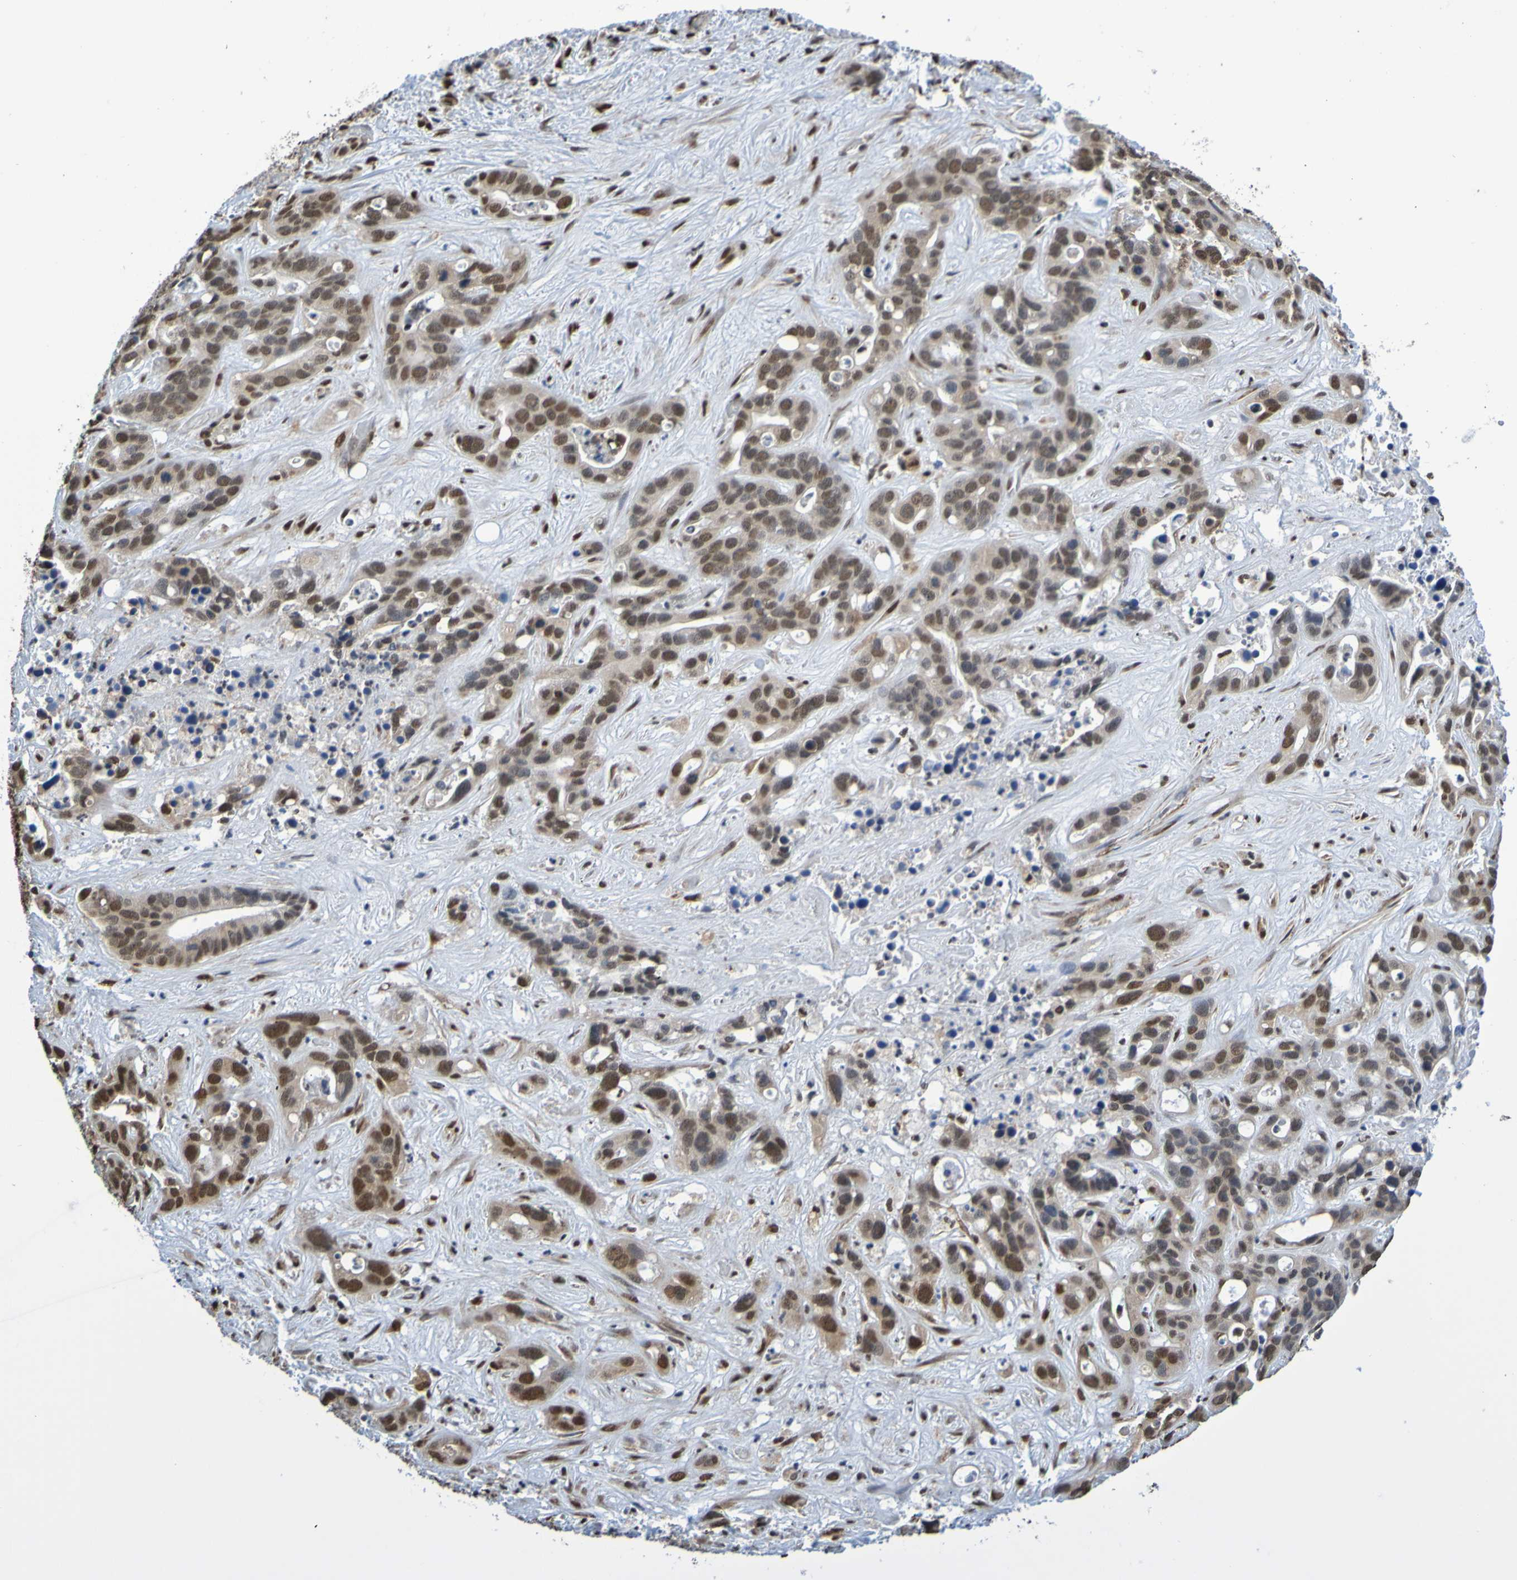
{"staining": {"intensity": "strong", "quantity": ">75%", "location": "nuclear"}, "tissue": "liver cancer", "cell_type": "Tumor cells", "image_type": "cancer", "snomed": [{"axis": "morphology", "description": "Cholangiocarcinoma"}, {"axis": "topography", "description": "Liver"}], "caption": "Approximately >75% of tumor cells in cholangiocarcinoma (liver) display strong nuclear protein expression as visualized by brown immunohistochemical staining.", "gene": "HDAC2", "patient": {"sex": "female", "age": 65}}